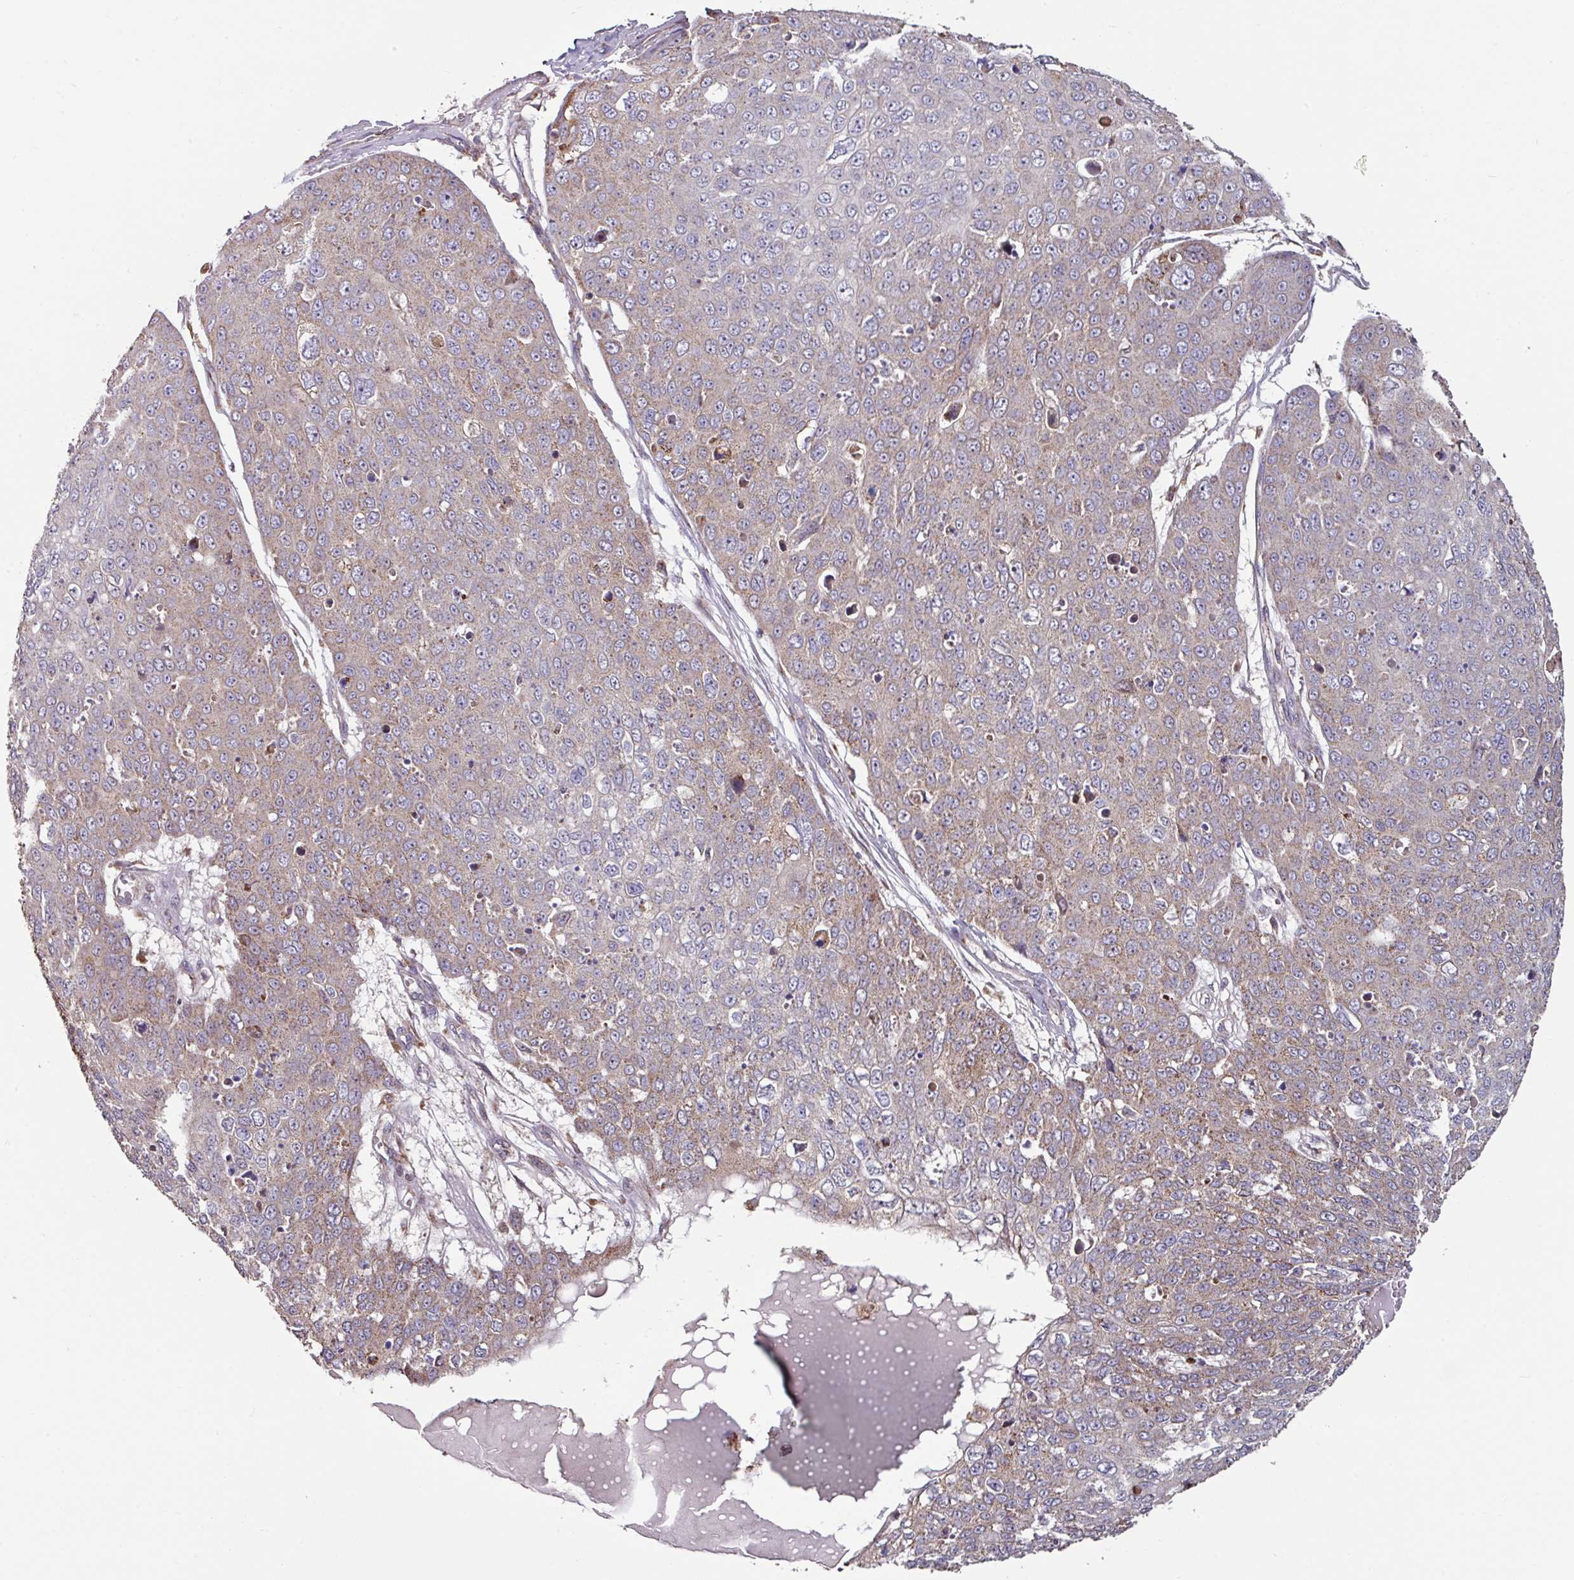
{"staining": {"intensity": "moderate", "quantity": "25%-75%", "location": "cytoplasmic/membranous"}, "tissue": "skin cancer", "cell_type": "Tumor cells", "image_type": "cancer", "snomed": [{"axis": "morphology", "description": "Squamous cell carcinoma, NOS"}, {"axis": "topography", "description": "Skin"}], "caption": "Immunohistochemical staining of skin squamous cell carcinoma reveals moderate cytoplasmic/membranous protein staining in approximately 25%-75% of tumor cells.", "gene": "OR2D3", "patient": {"sex": "male", "age": 71}}